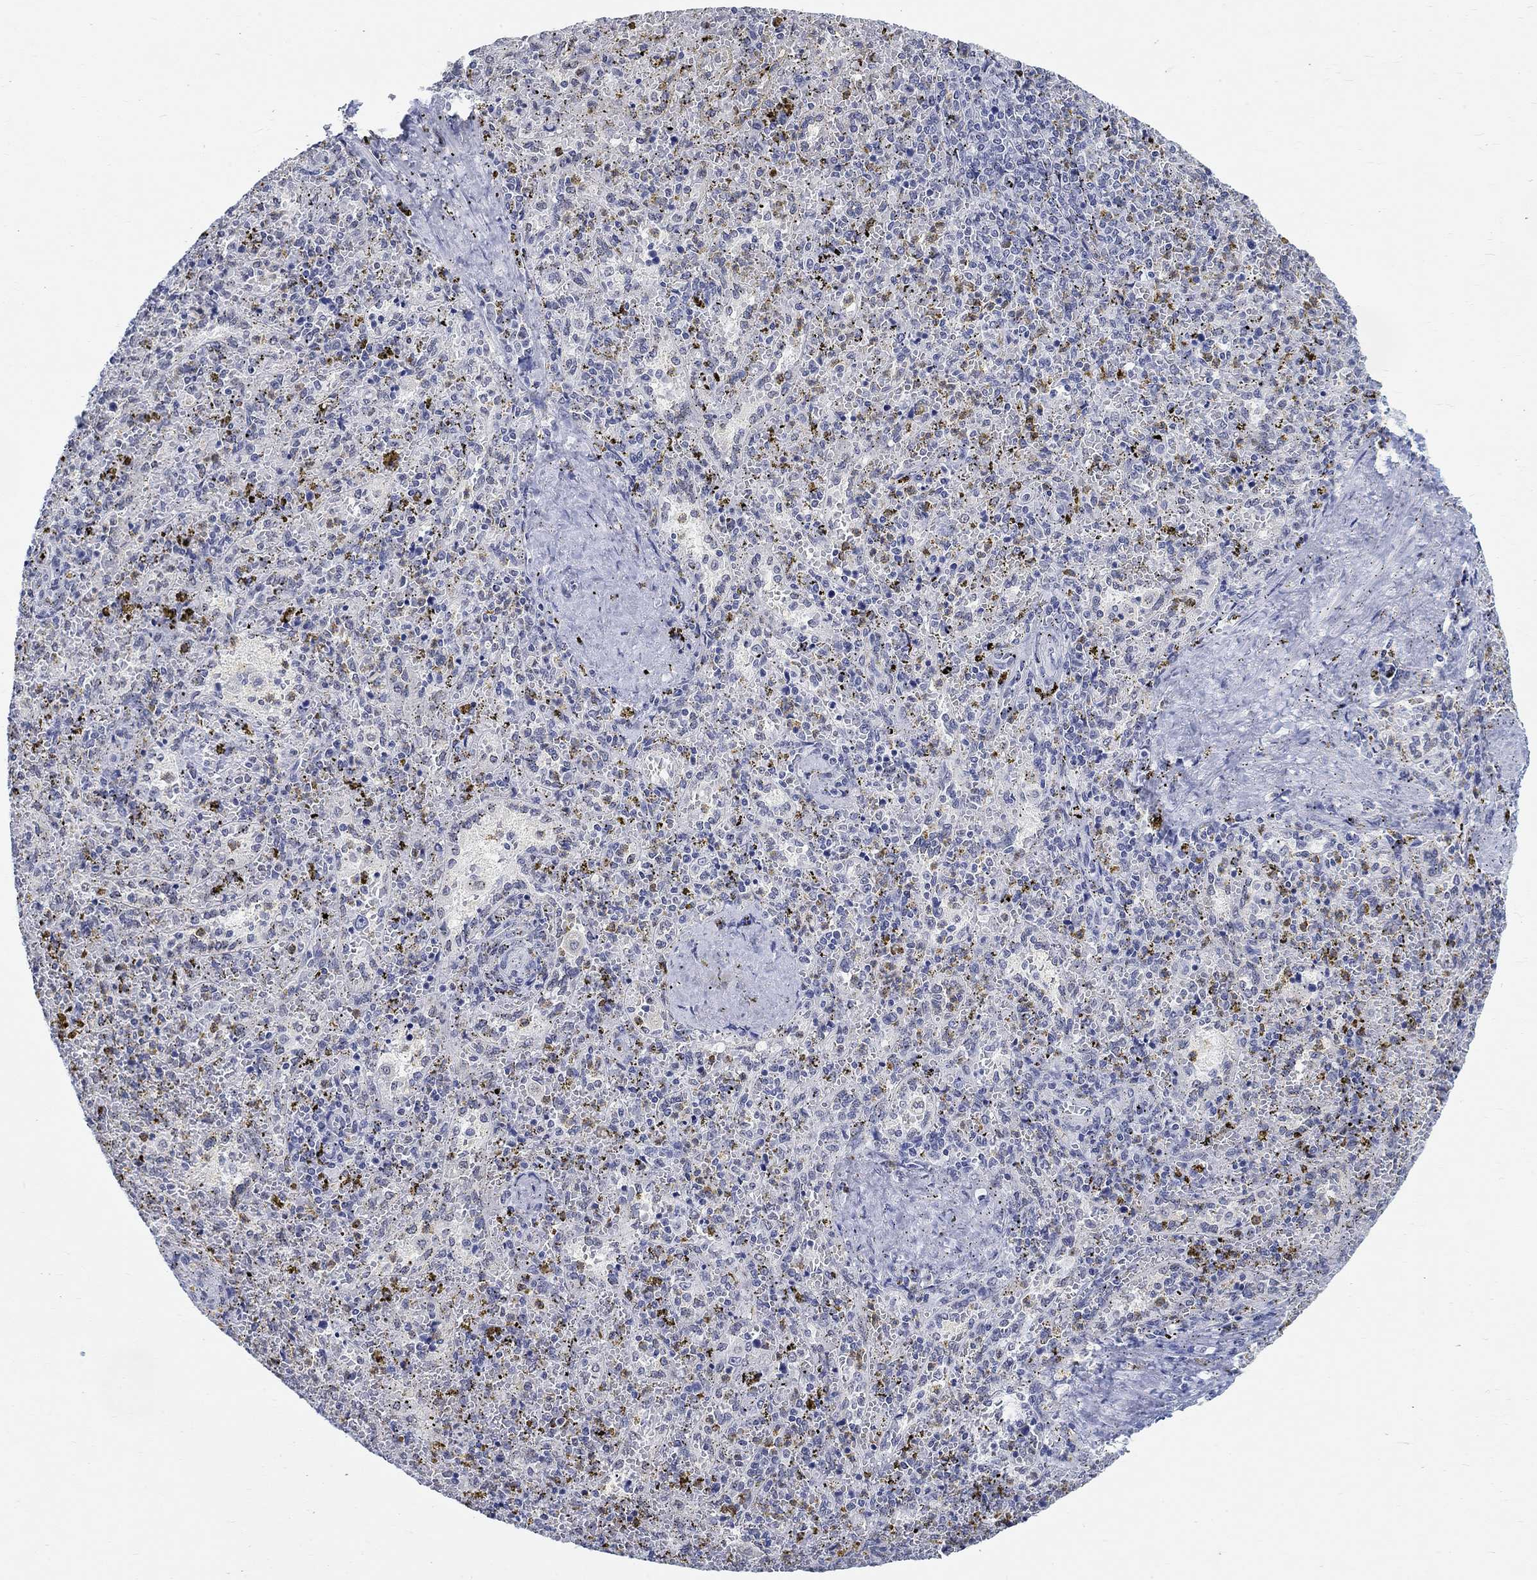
{"staining": {"intensity": "negative", "quantity": "none", "location": "none"}, "tissue": "spleen", "cell_type": "Cells in red pulp", "image_type": "normal", "snomed": [{"axis": "morphology", "description": "Normal tissue, NOS"}, {"axis": "topography", "description": "Spleen"}], "caption": "Immunohistochemistry of unremarkable human spleen reveals no positivity in cells in red pulp.", "gene": "ANKS1B", "patient": {"sex": "female", "age": 50}}